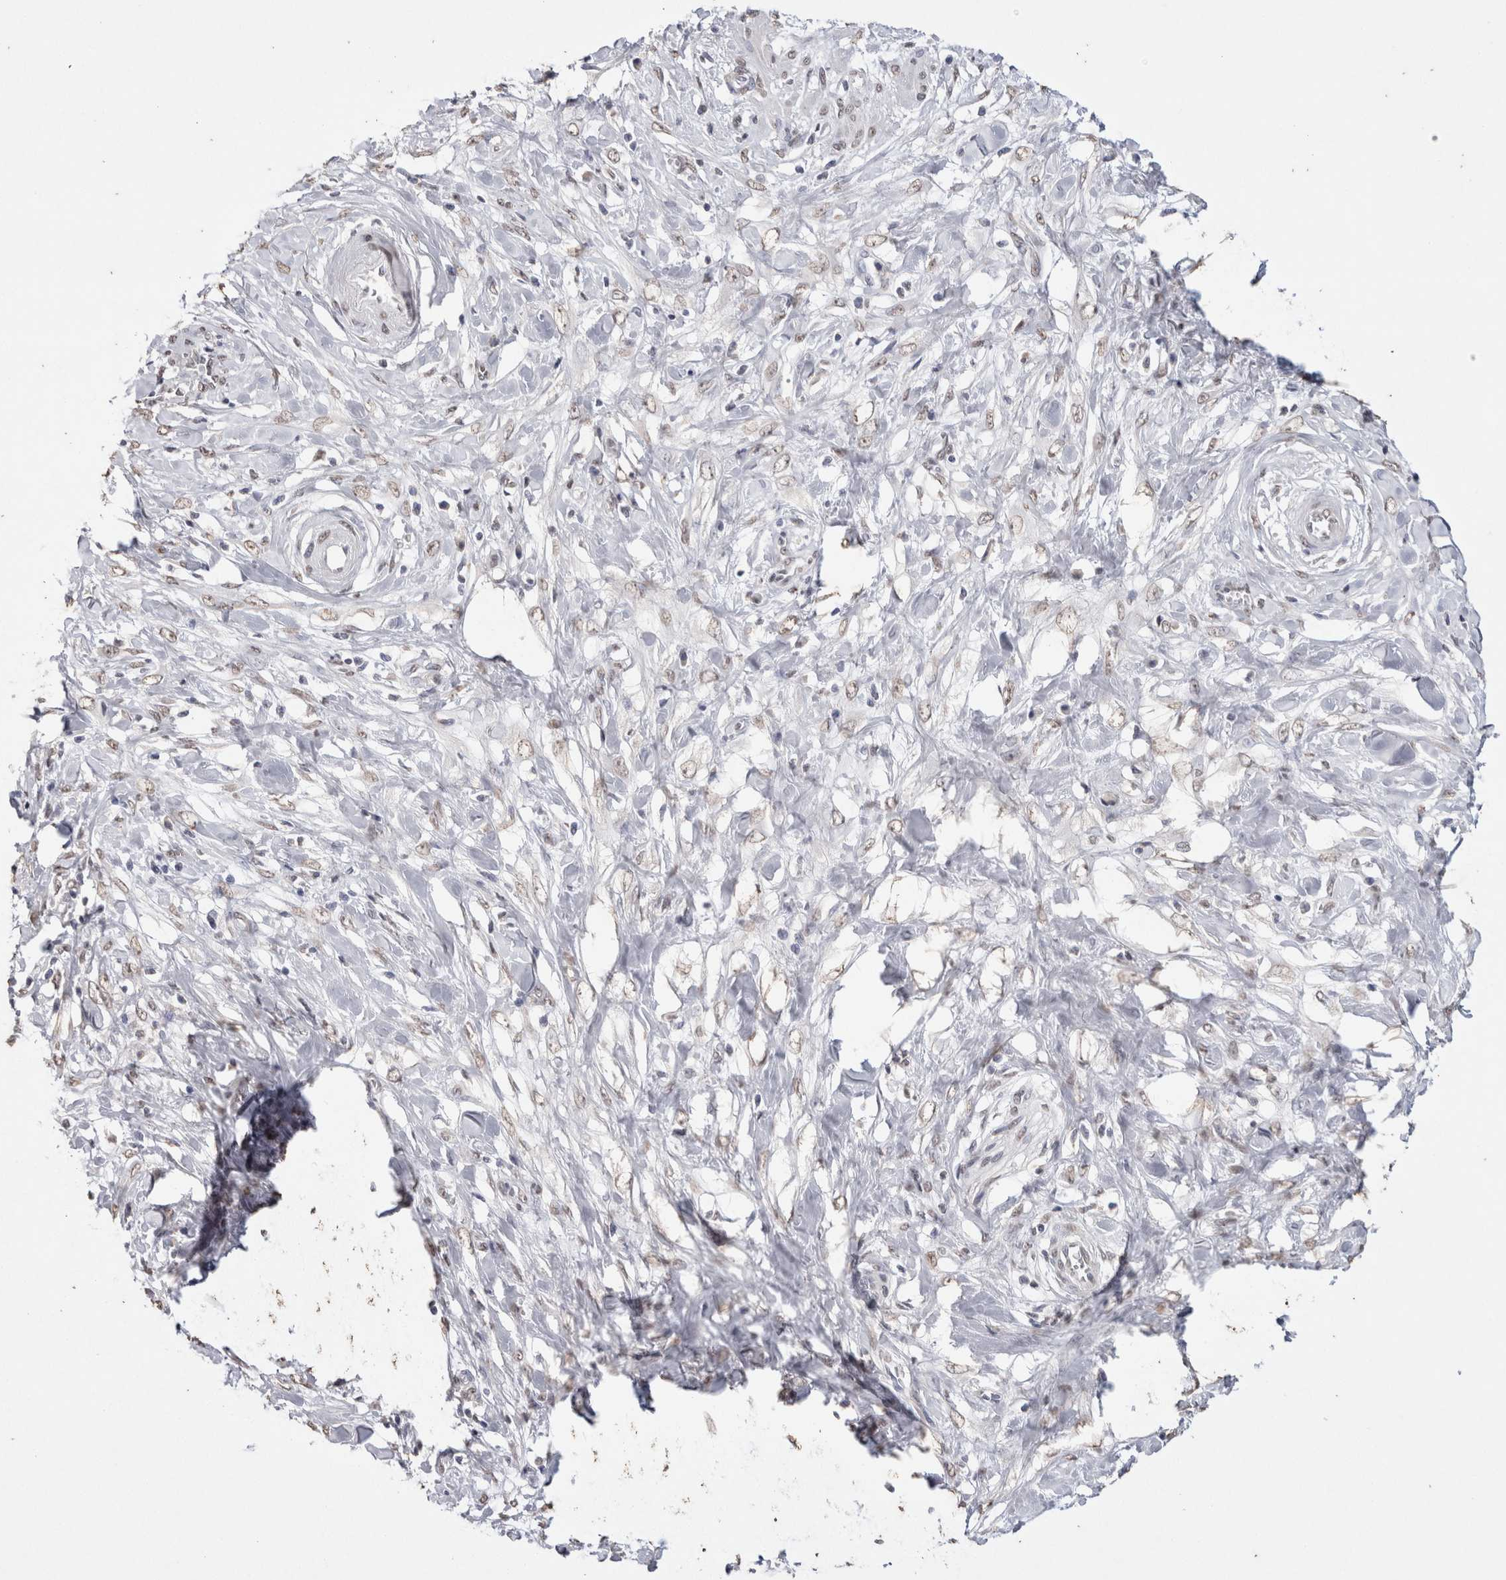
{"staining": {"intensity": "negative", "quantity": "none", "location": "none"}, "tissue": "pancreatic cancer", "cell_type": "Tumor cells", "image_type": "cancer", "snomed": [{"axis": "morphology", "description": "Adenocarcinoma, NOS"}, {"axis": "topography", "description": "Pancreas"}], "caption": "A high-resolution micrograph shows immunohistochemistry staining of pancreatic cancer, which exhibits no significant staining in tumor cells. (DAB (3,3'-diaminobenzidine) immunohistochemistry with hematoxylin counter stain).", "gene": "LGALS2", "patient": {"sex": "female", "age": 75}}